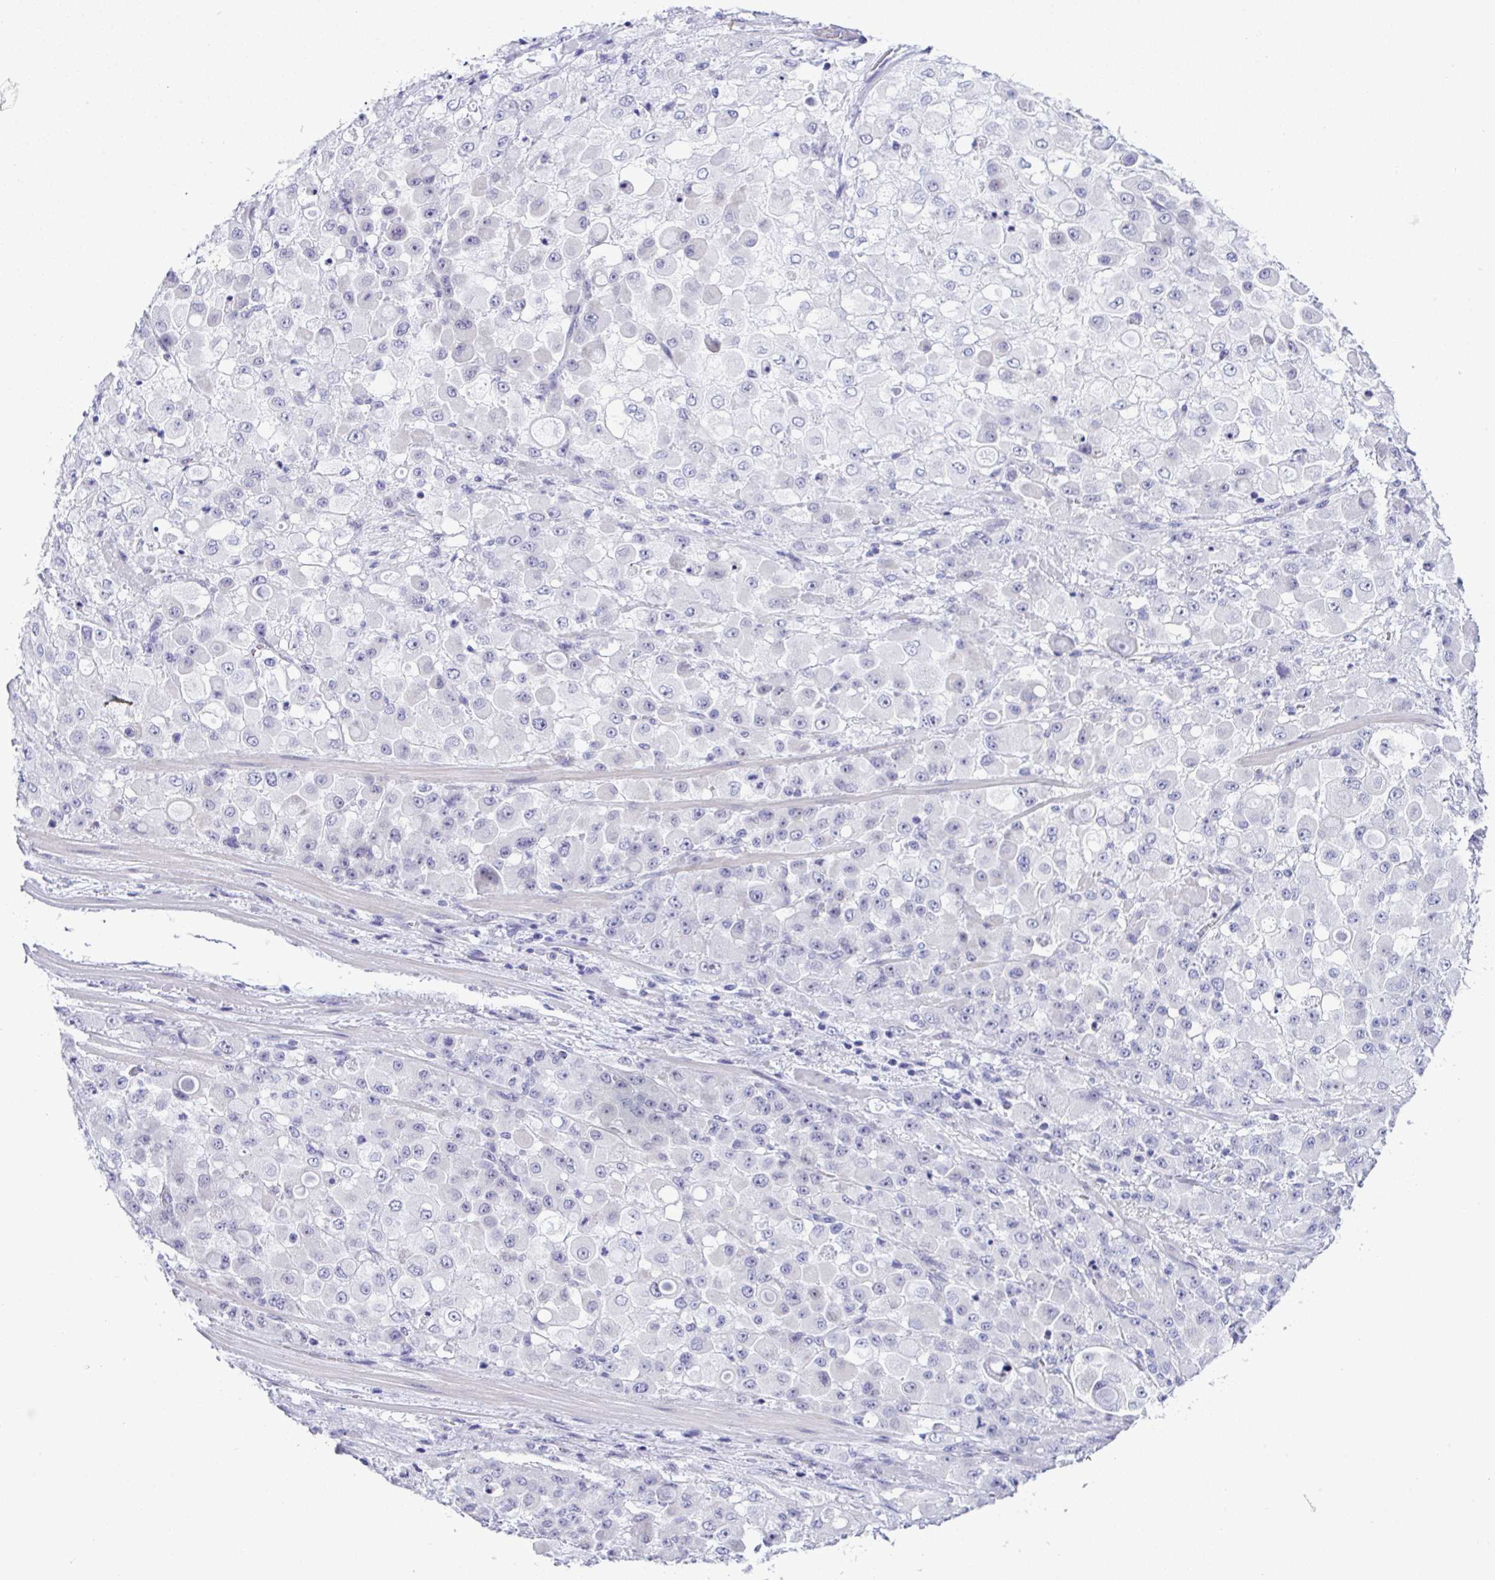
{"staining": {"intensity": "negative", "quantity": "none", "location": "none"}, "tissue": "stomach cancer", "cell_type": "Tumor cells", "image_type": "cancer", "snomed": [{"axis": "morphology", "description": "Adenocarcinoma, NOS"}, {"axis": "topography", "description": "Stomach"}], "caption": "A high-resolution histopathology image shows immunohistochemistry staining of adenocarcinoma (stomach), which displays no significant expression in tumor cells.", "gene": "YBX2", "patient": {"sex": "female", "age": 76}}